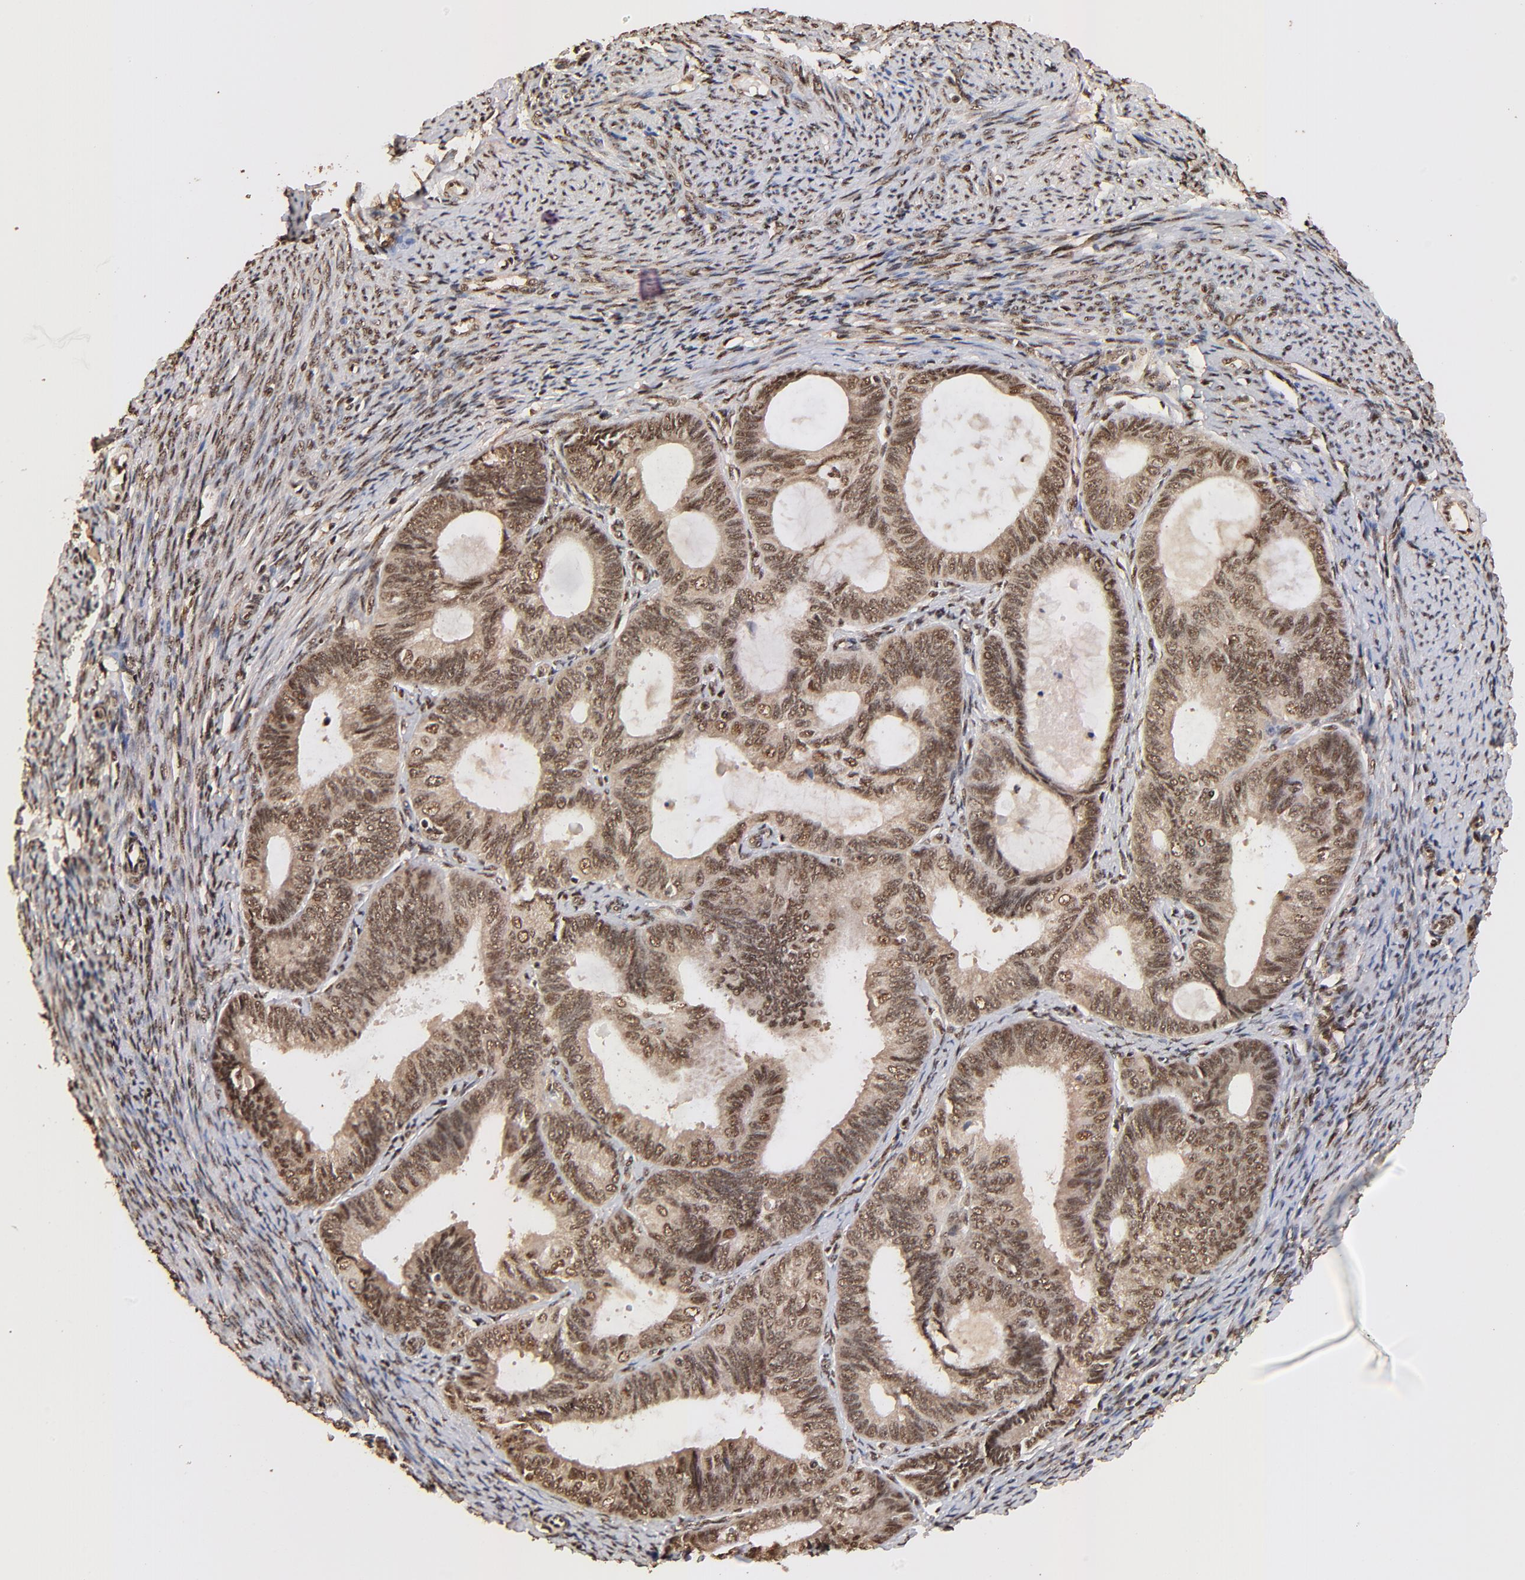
{"staining": {"intensity": "strong", "quantity": ">75%", "location": "cytoplasmic/membranous,nuclear"}, "tissue": "endometrial cancer", "cell_type": "Tumor cells", "image_type": "cancer", "snomed": [{"axis": "morphology", "description": "Adenocarcinoma, NOS"}, {"axis": "topography", "description": "Endometrium"}], "caption": "A brown stain labels strong cytoplasmic/membranous and nuclear staining of a protein in adenocarcinoma (endometrial) tumor cells.", "gene": "MED12", "patient": {"sex": "female", "age": 63}}